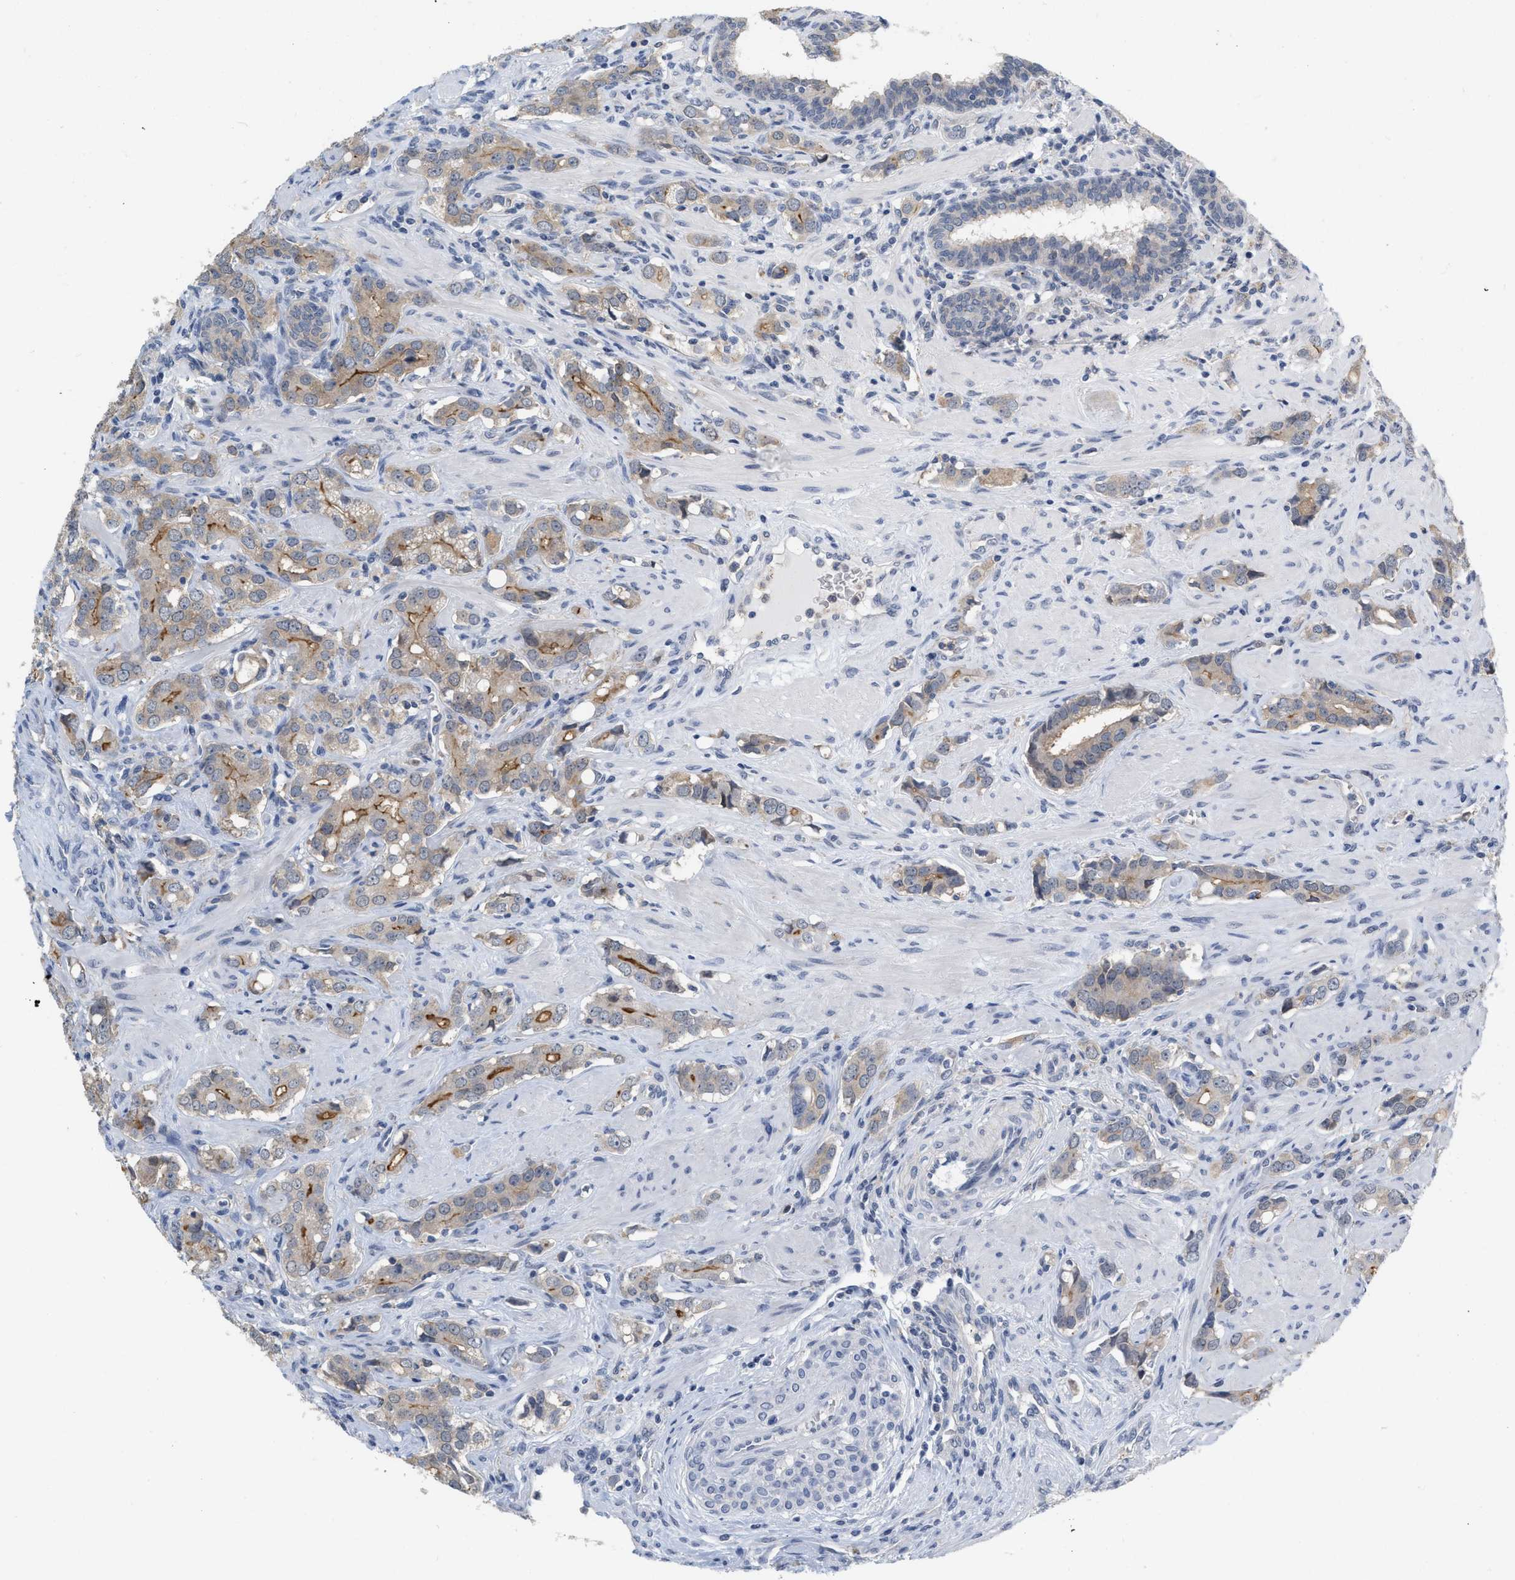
{"staining": {"intensity": "moderate", "quantity": ">75%", "location": "cytoplasmic/membranous"}, "tissue": "prostate cancer", "cell_type": "Tumor cells", "image_type": "cancer", "snomed": [{"axis": "morphology", "description": "Adenocarcinoma, High grade"}, {"axis": "topography", "description": "Prostate"}], "caption": "High-power microscopy captured an immunohistochemistry histopathology image of prostate cancer (high-grade adenocarcinoma), revealing moderate cytoplasmic/membranous positivity in about >75% of tumor cells.", "gene": "BAIAP2L1", "patient": {"sex": "male", "age": 52}}